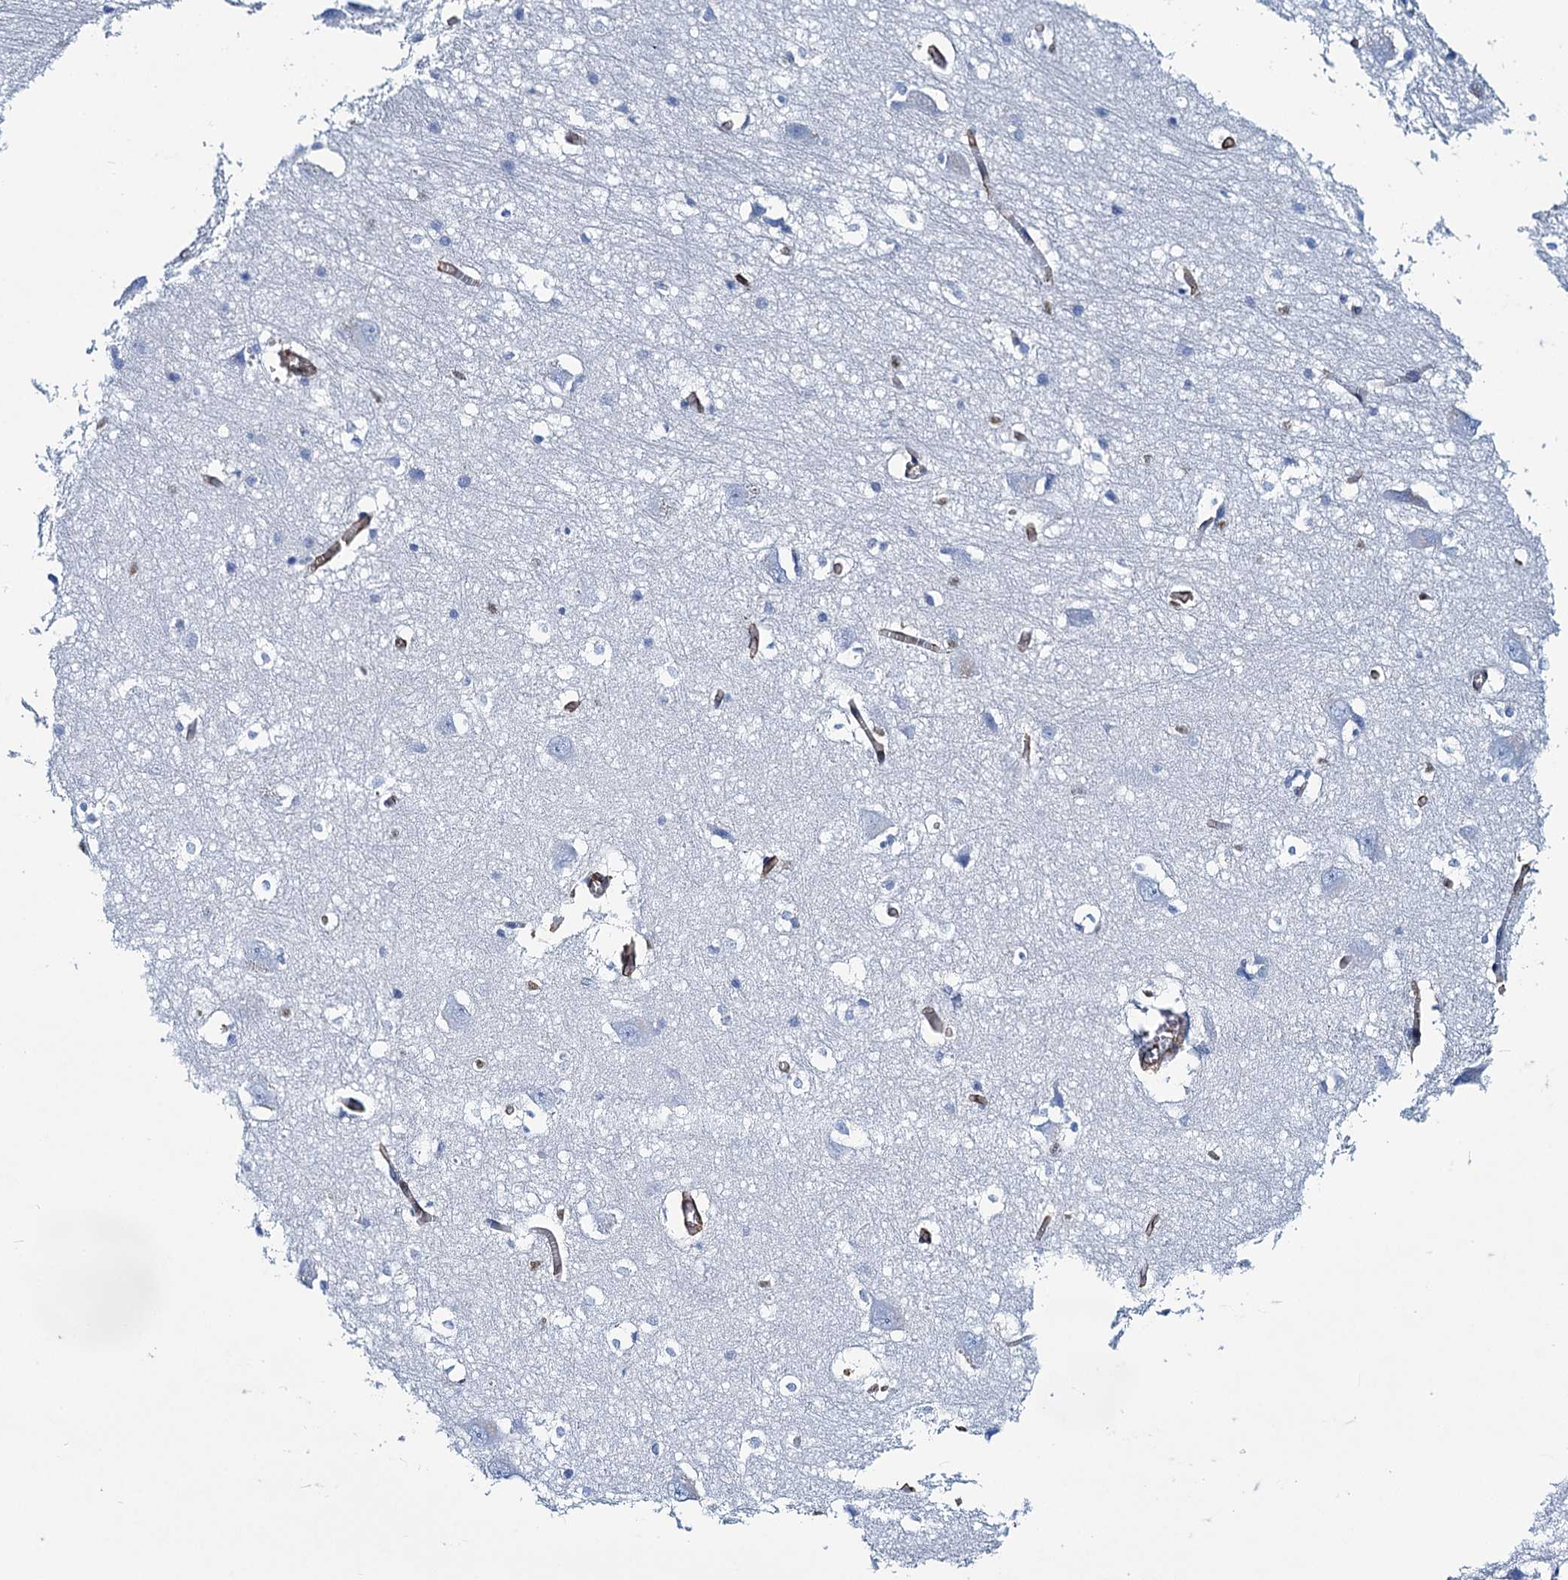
{"staining": {"intensity": "negative", "quantity": "none", "location": "none"}, "tissue": "caudate", "cell_type": "Glial cells", "image_type": "normal", "snomed": [{"axis": "morphology", "description": "Normal tissue, NOS"}, {"axis": "topography", "description": "Lateral ventricle wall"}], "caption": "Image shows no protein positivity in glial cells of benign caudate.", "gene": "PGM2", "patient": {"sex": "male", "age": 37}}